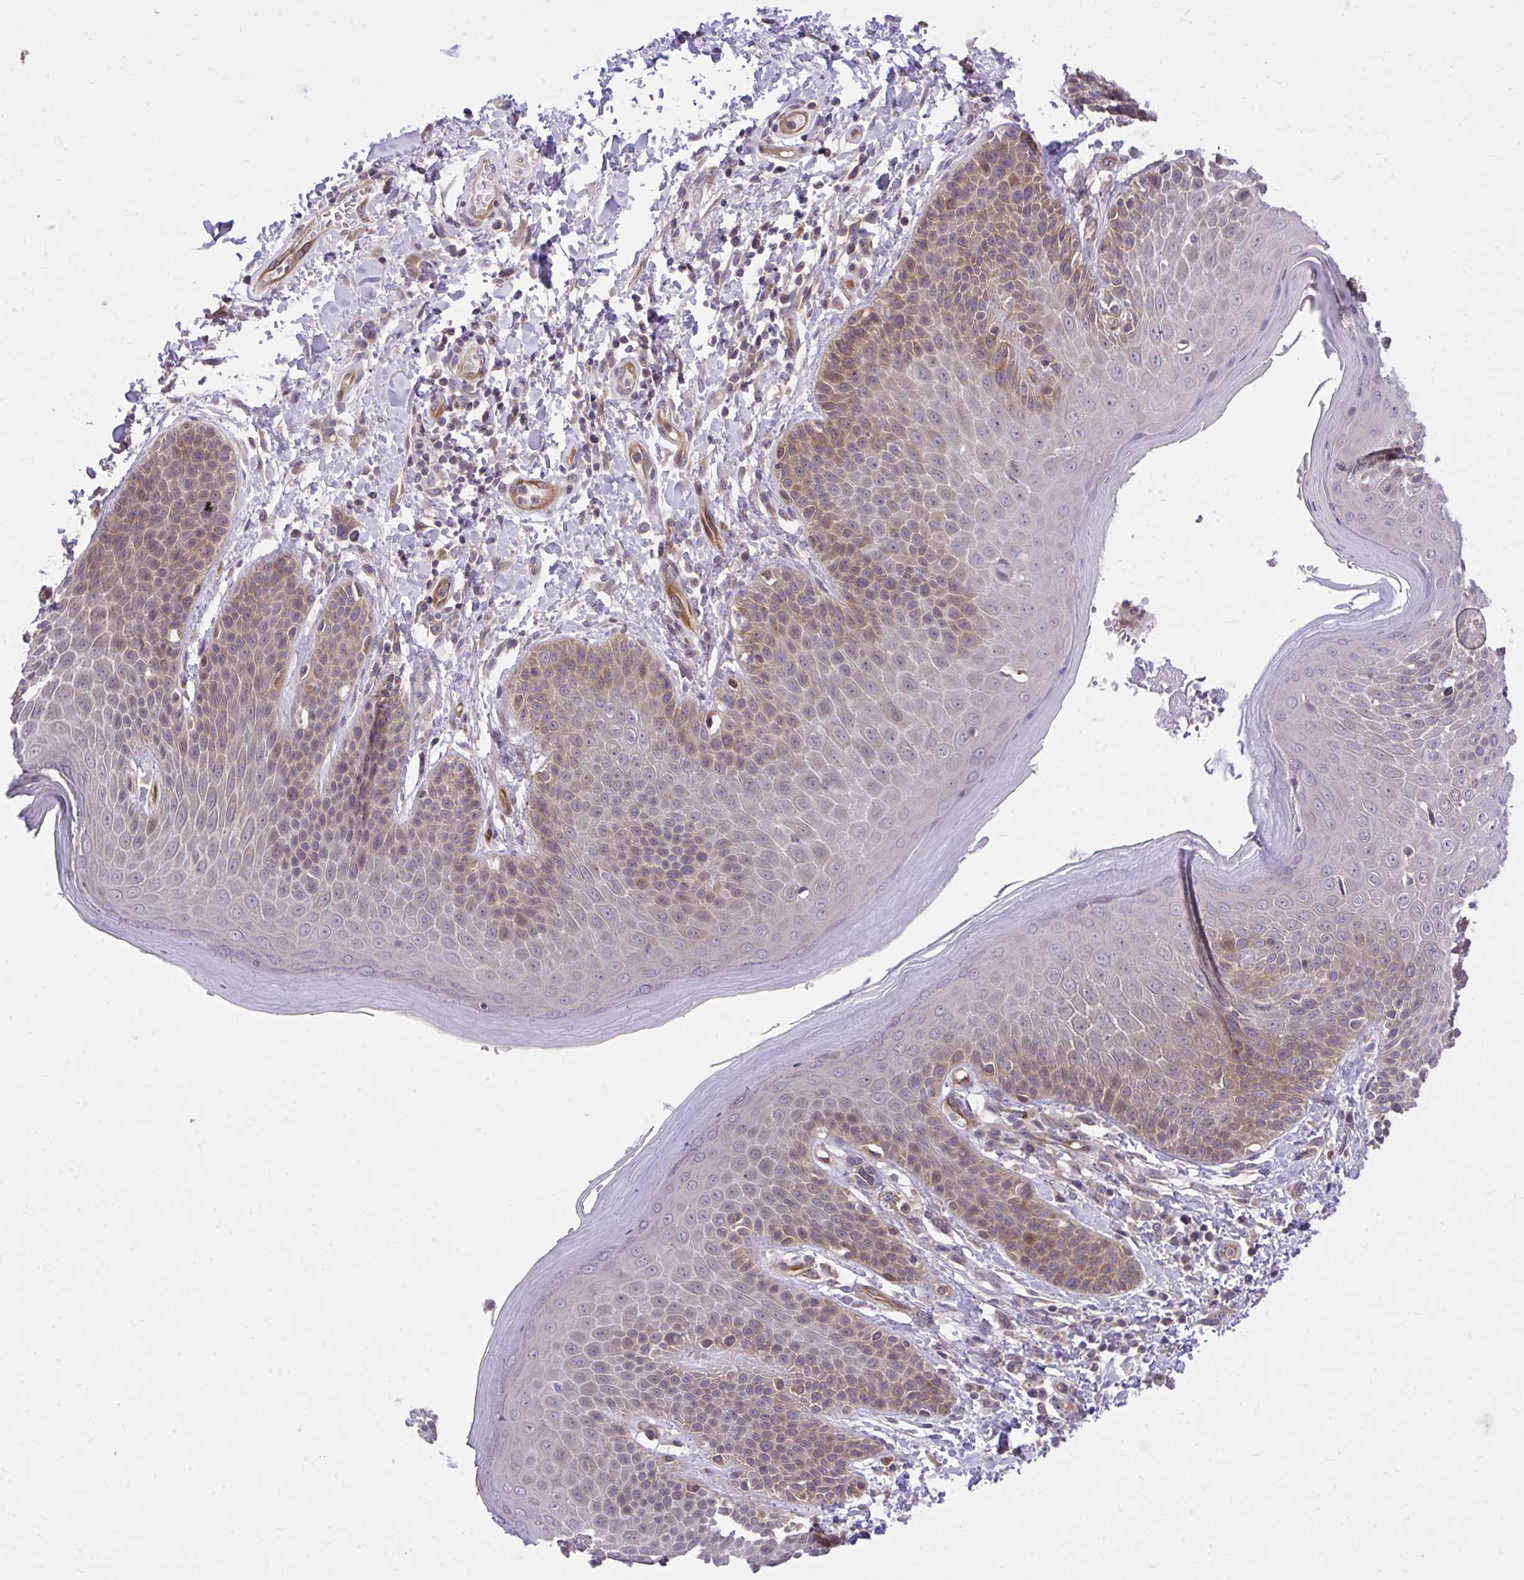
{"staining": {"intensity": "moderate", "quantity": "25%-75%", "location": "cytoplasmic/membranous"}, "tissue": "skin", "cell_type": "Epidermal cells", "image_type": "normal", "snomed": [{"axis": "morphology", "description": "Normal tissue, NOS"}, {"axis": "topography", "description": "Peripheral nerve tissue"}], "caption": "IHC of benign human skin demonstrates medium levels of moderate cytoplasmic/membranous staining in approximately 25%-75% of epidermal cells.", "gene": "PPP5C", "patient": {"sex": "male", "age": 51}}